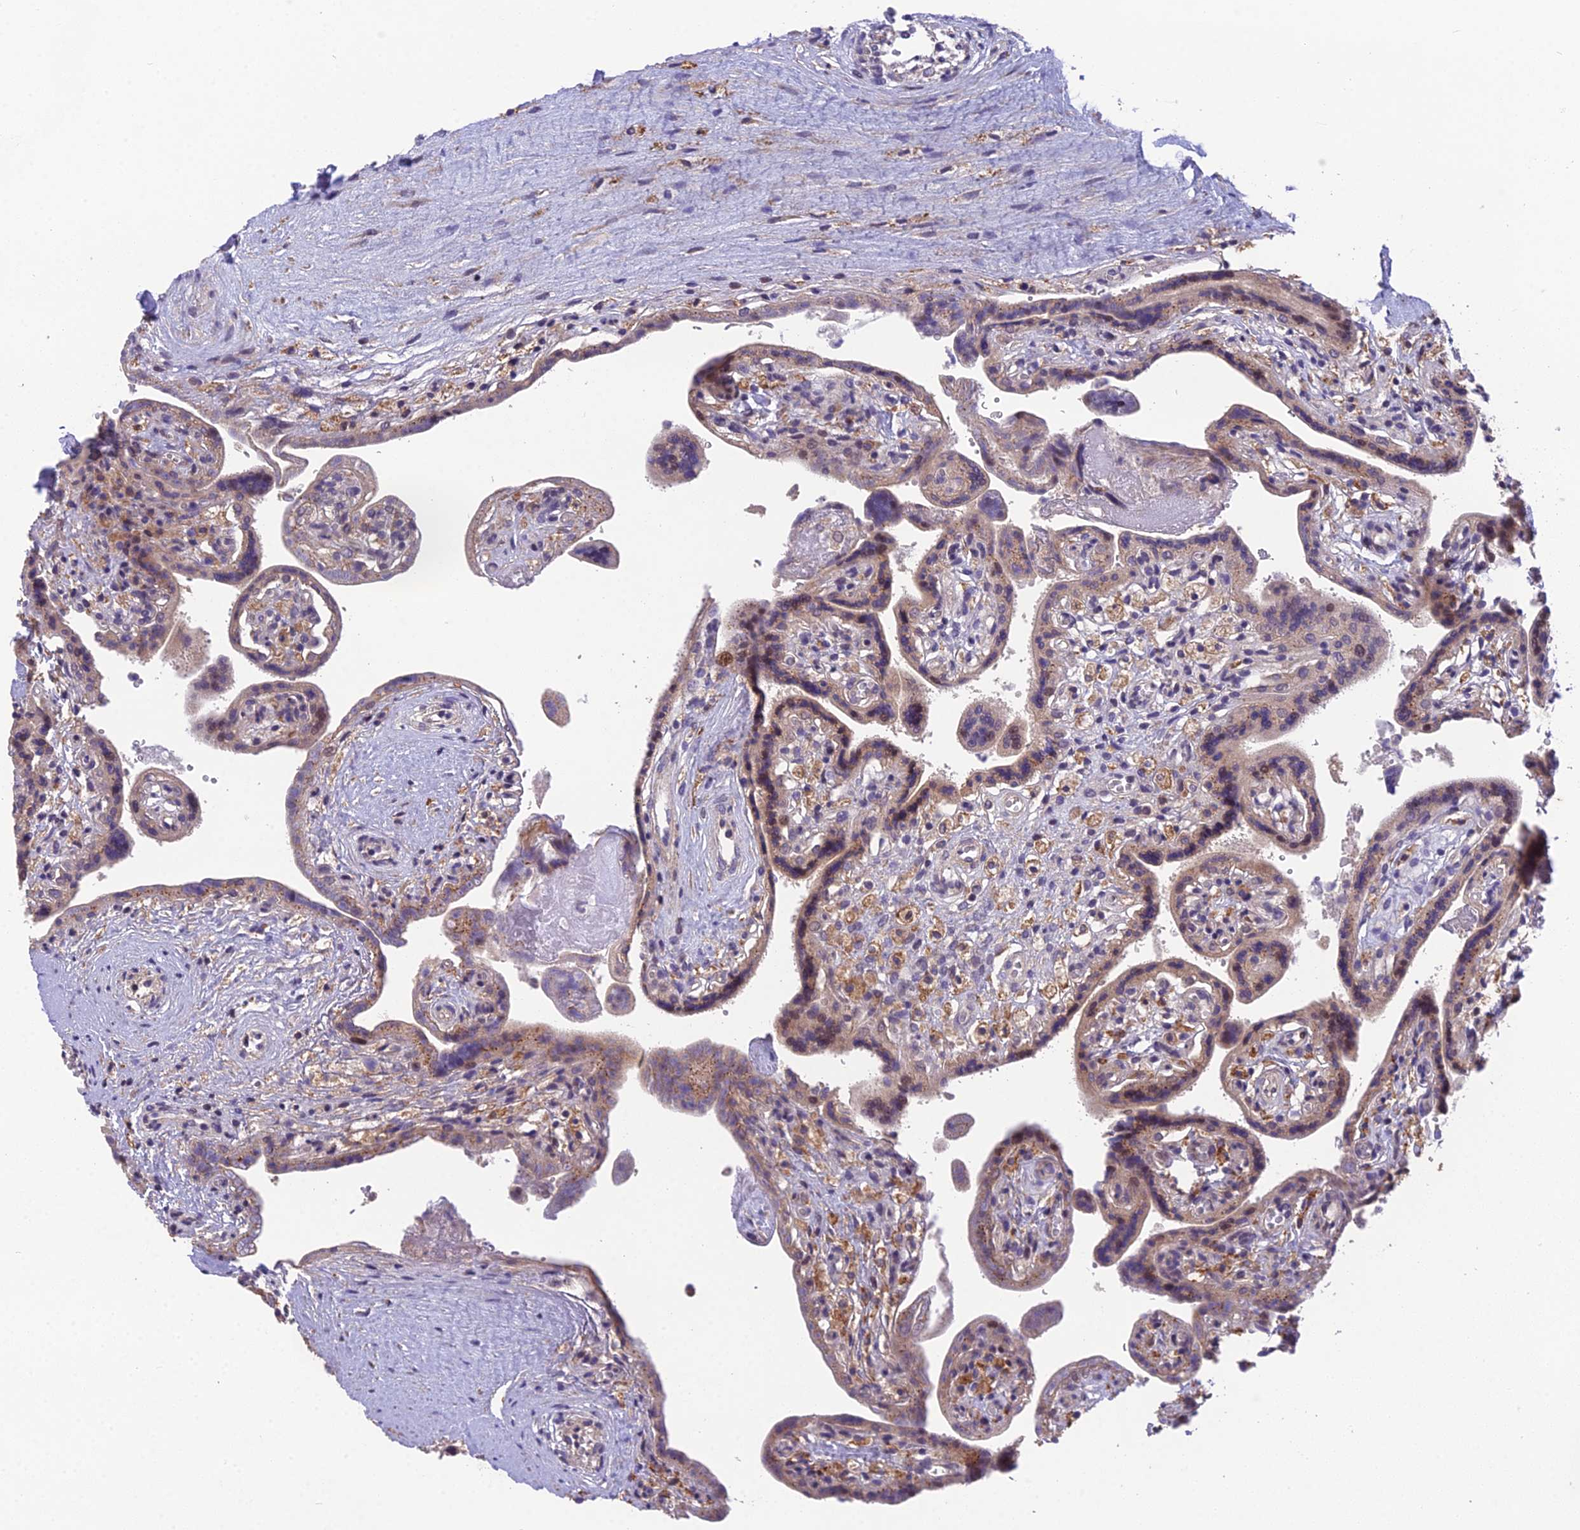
{"staining": {"intensity": "negative", "quantity": "none", "location": "none"}, "tissue": "placenta", "cell_type": "Decidual cells", "image_type": "normal", "snomed": [{"axis": "morphology", "description": "Normal tissue, NOS"}, {"axis": "topography", "description": "Placenta"}], "caption": "High power microscopy histopathology image of an immunohistochemistry photomicrograph of benign placenta, revealing no significant positivity in decidual cells. (DAB IHC, high magnification).", "gene": "PUS10", "patient": {"sex": "female", "age": 37}}